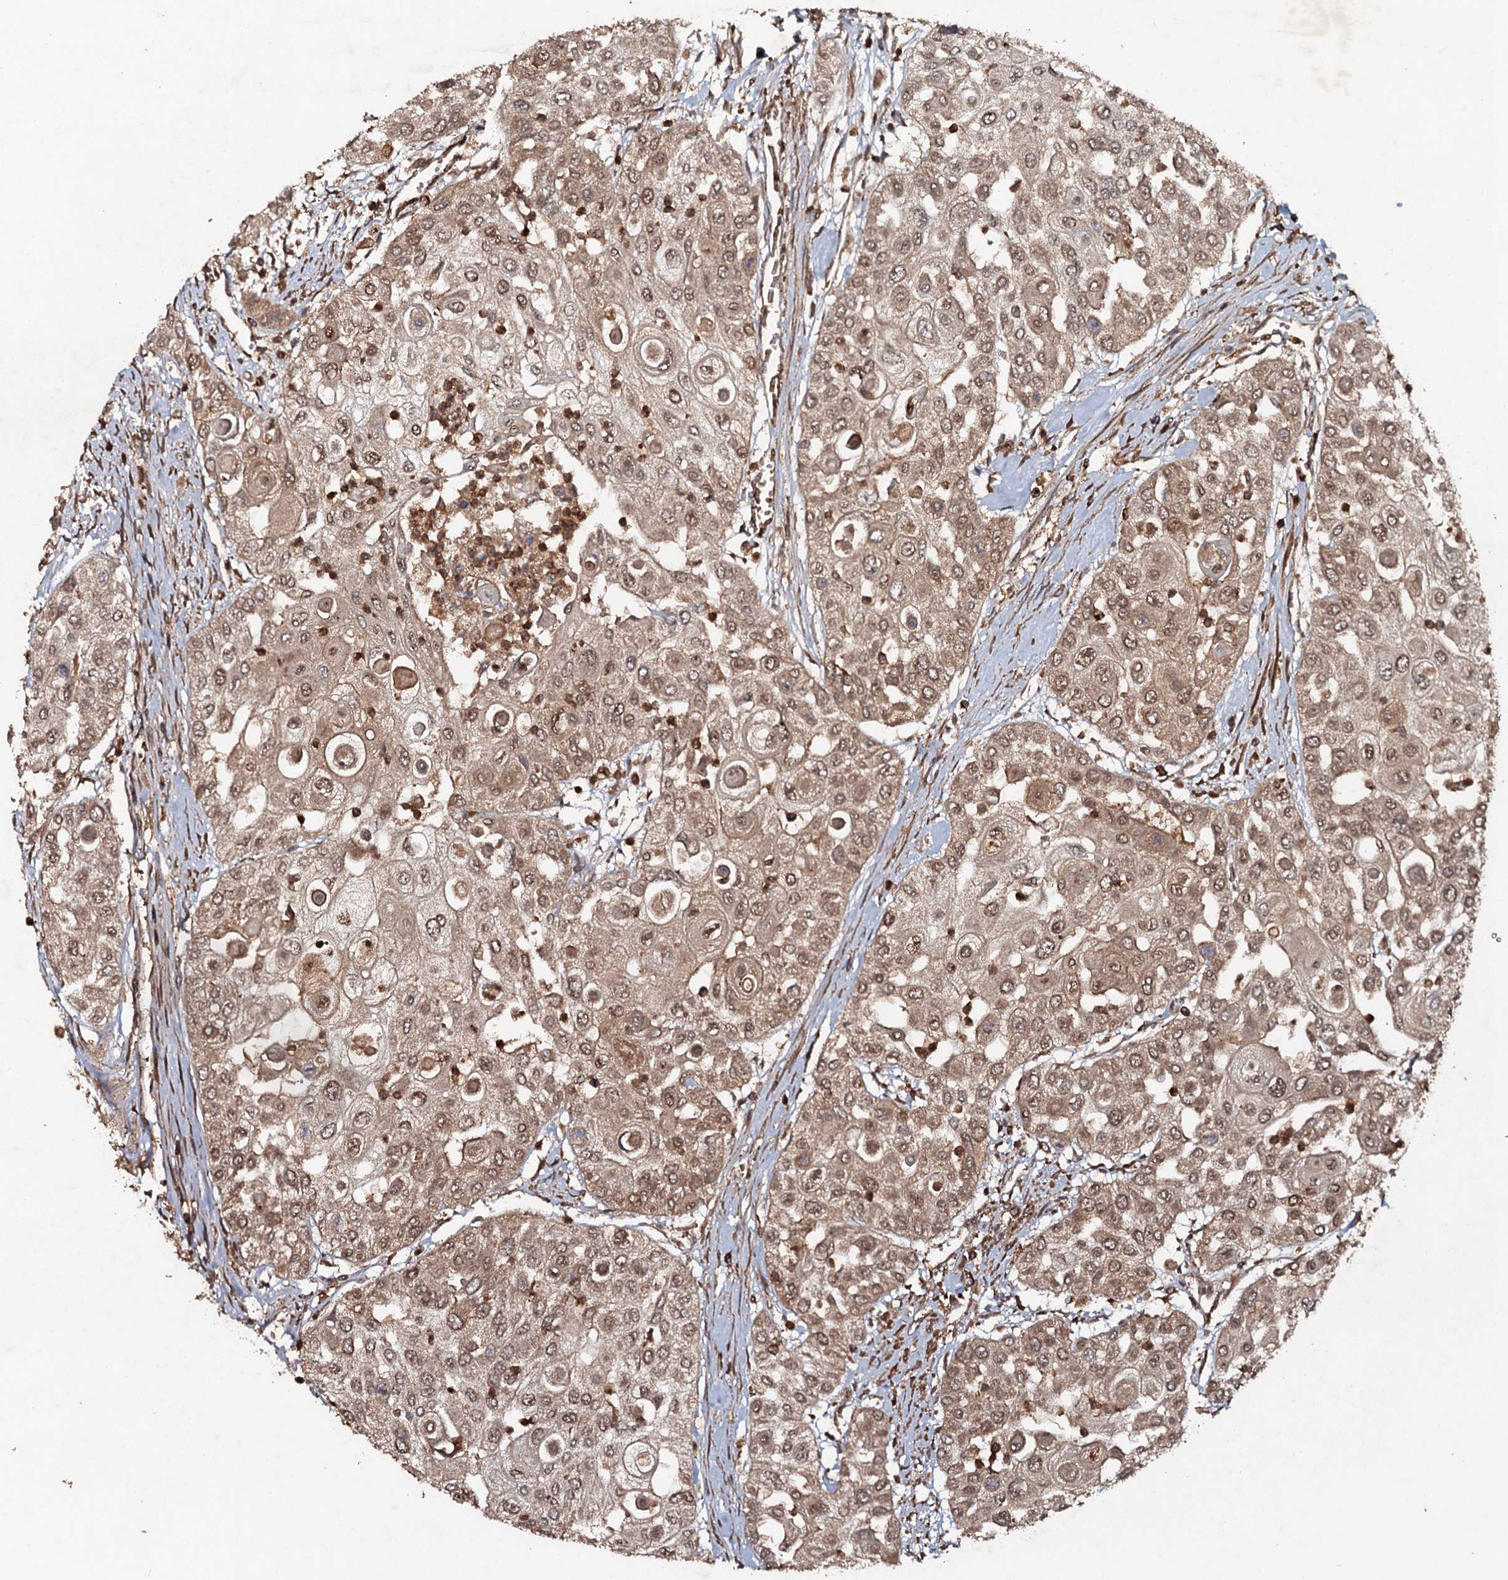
{"staining": {"intensity": "moderate", "quantity": ">75%", "location": "cytoplasmic/membranous,nuclear"}, "tissue": "urothelial cancer", "cell_type": "Tumor cells", "image_type": "cancer", "snomed": [{"axis": "morphology", "description": "Urothelial carcinoma, High grade"}, {"axis": "topography", "description": "Urinary bladder"}], "caption": "There is medium levels of moderate cytoplasmic/membranous and nuclear expression in tumor cells of high-grade urothelial carcinoma, as demonstrated by immunohistochemical staining (brown color).", "gene": "ADGRG3", "patient": {"sex": "female", "age": 79}}